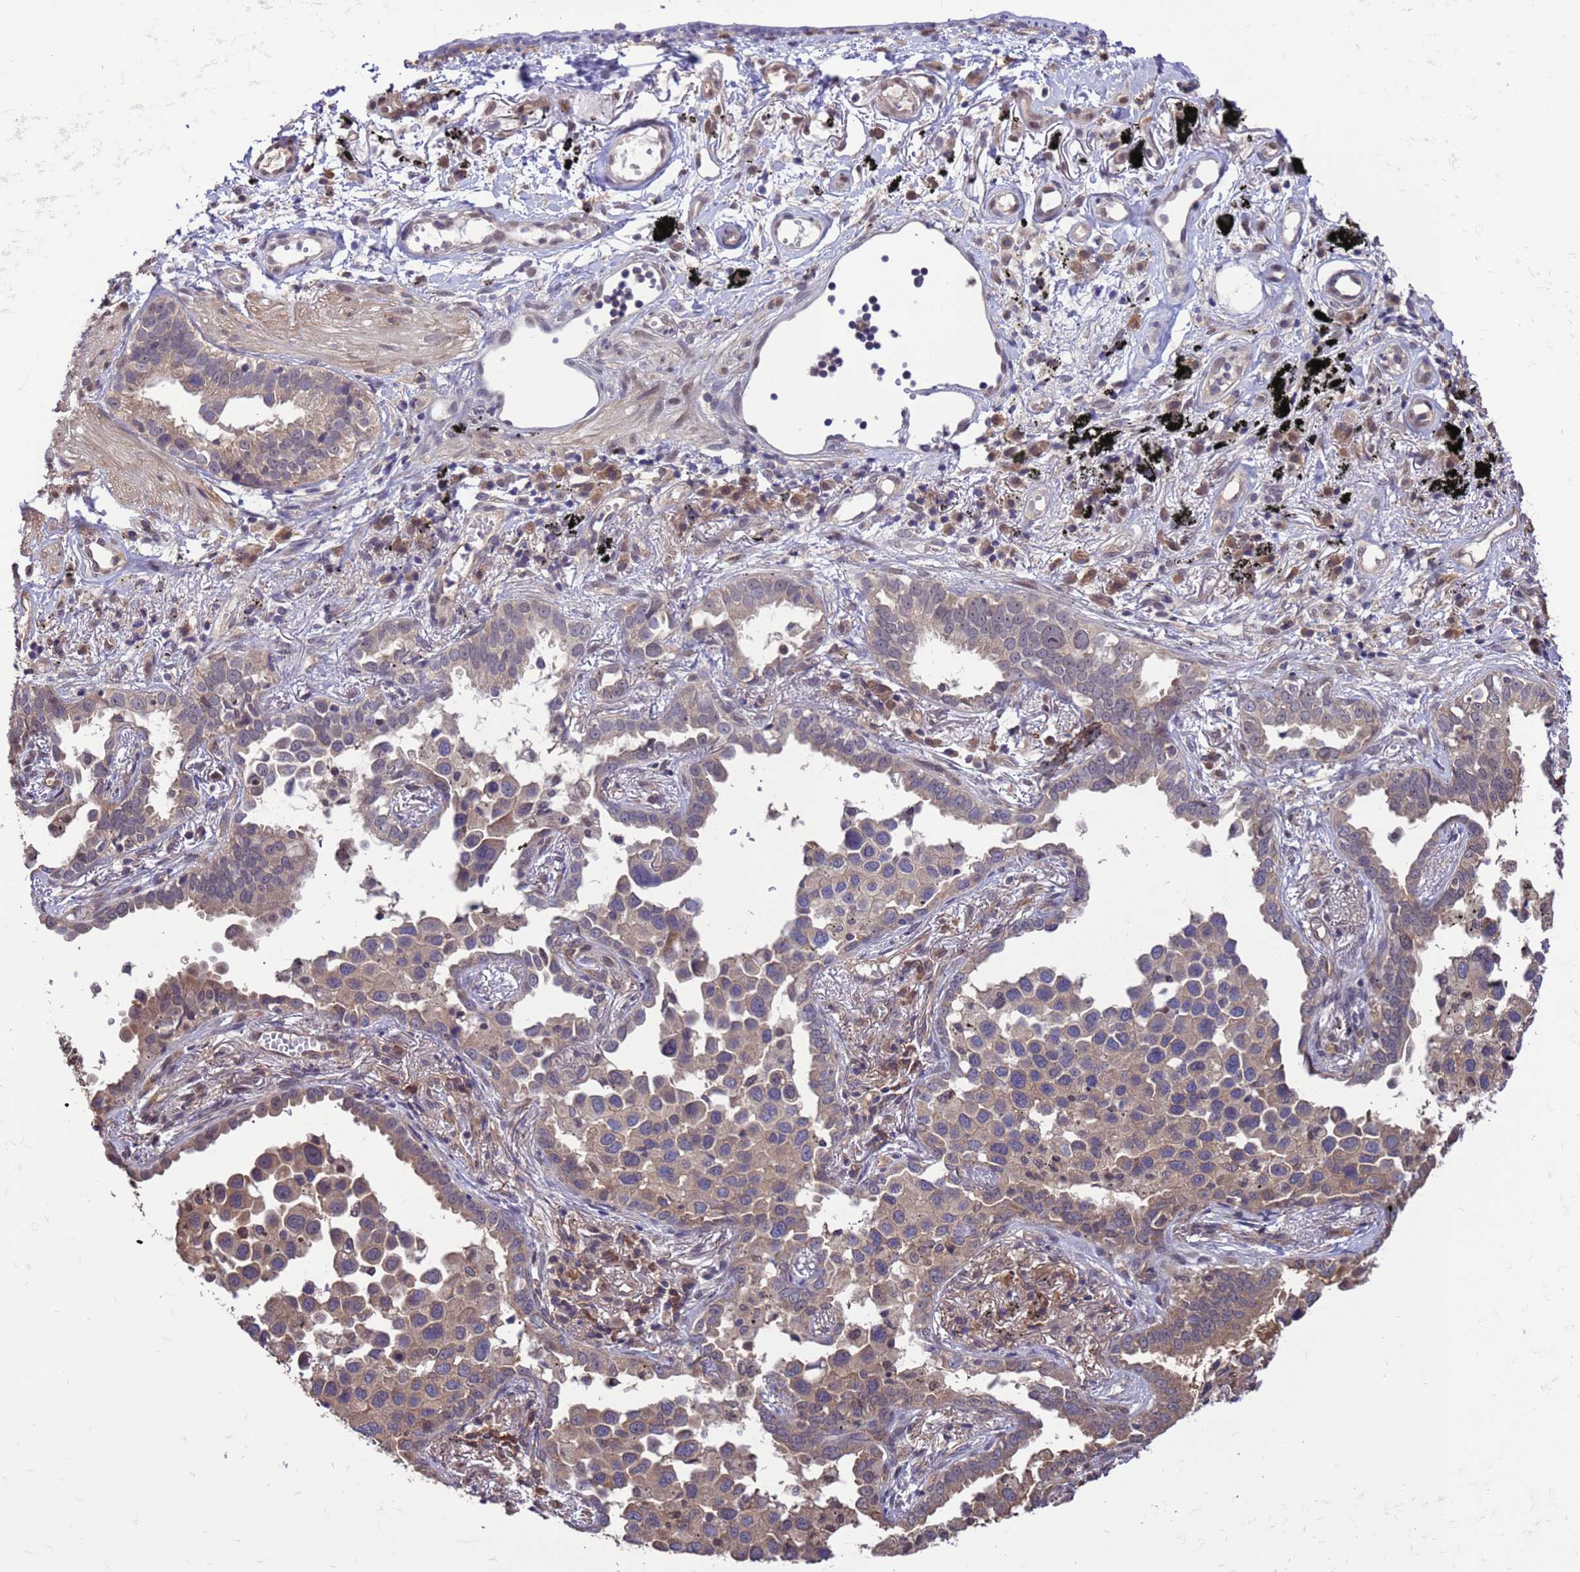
{"staining": {"intensity": "weak", "quantity": "25%-75%", "location": "cytoplasmic/membranous"}, "tissue": "lung cancer", "cell_type": "Tumor cells", "image_type": "cancer", "snomed": [{"axis": "morphology", "description": "Adenocarcinoma, NOS"}, {"axis": "topography", "description": "Lung"}], "caption": "A low amount of weak cytoplasmic/membranous staining is appreciated in approximately 25%-75% of tumor cells in lung cancer tissue.", "gene": "ZFP69B", "patient": {"sex": "male", "age": 67}}